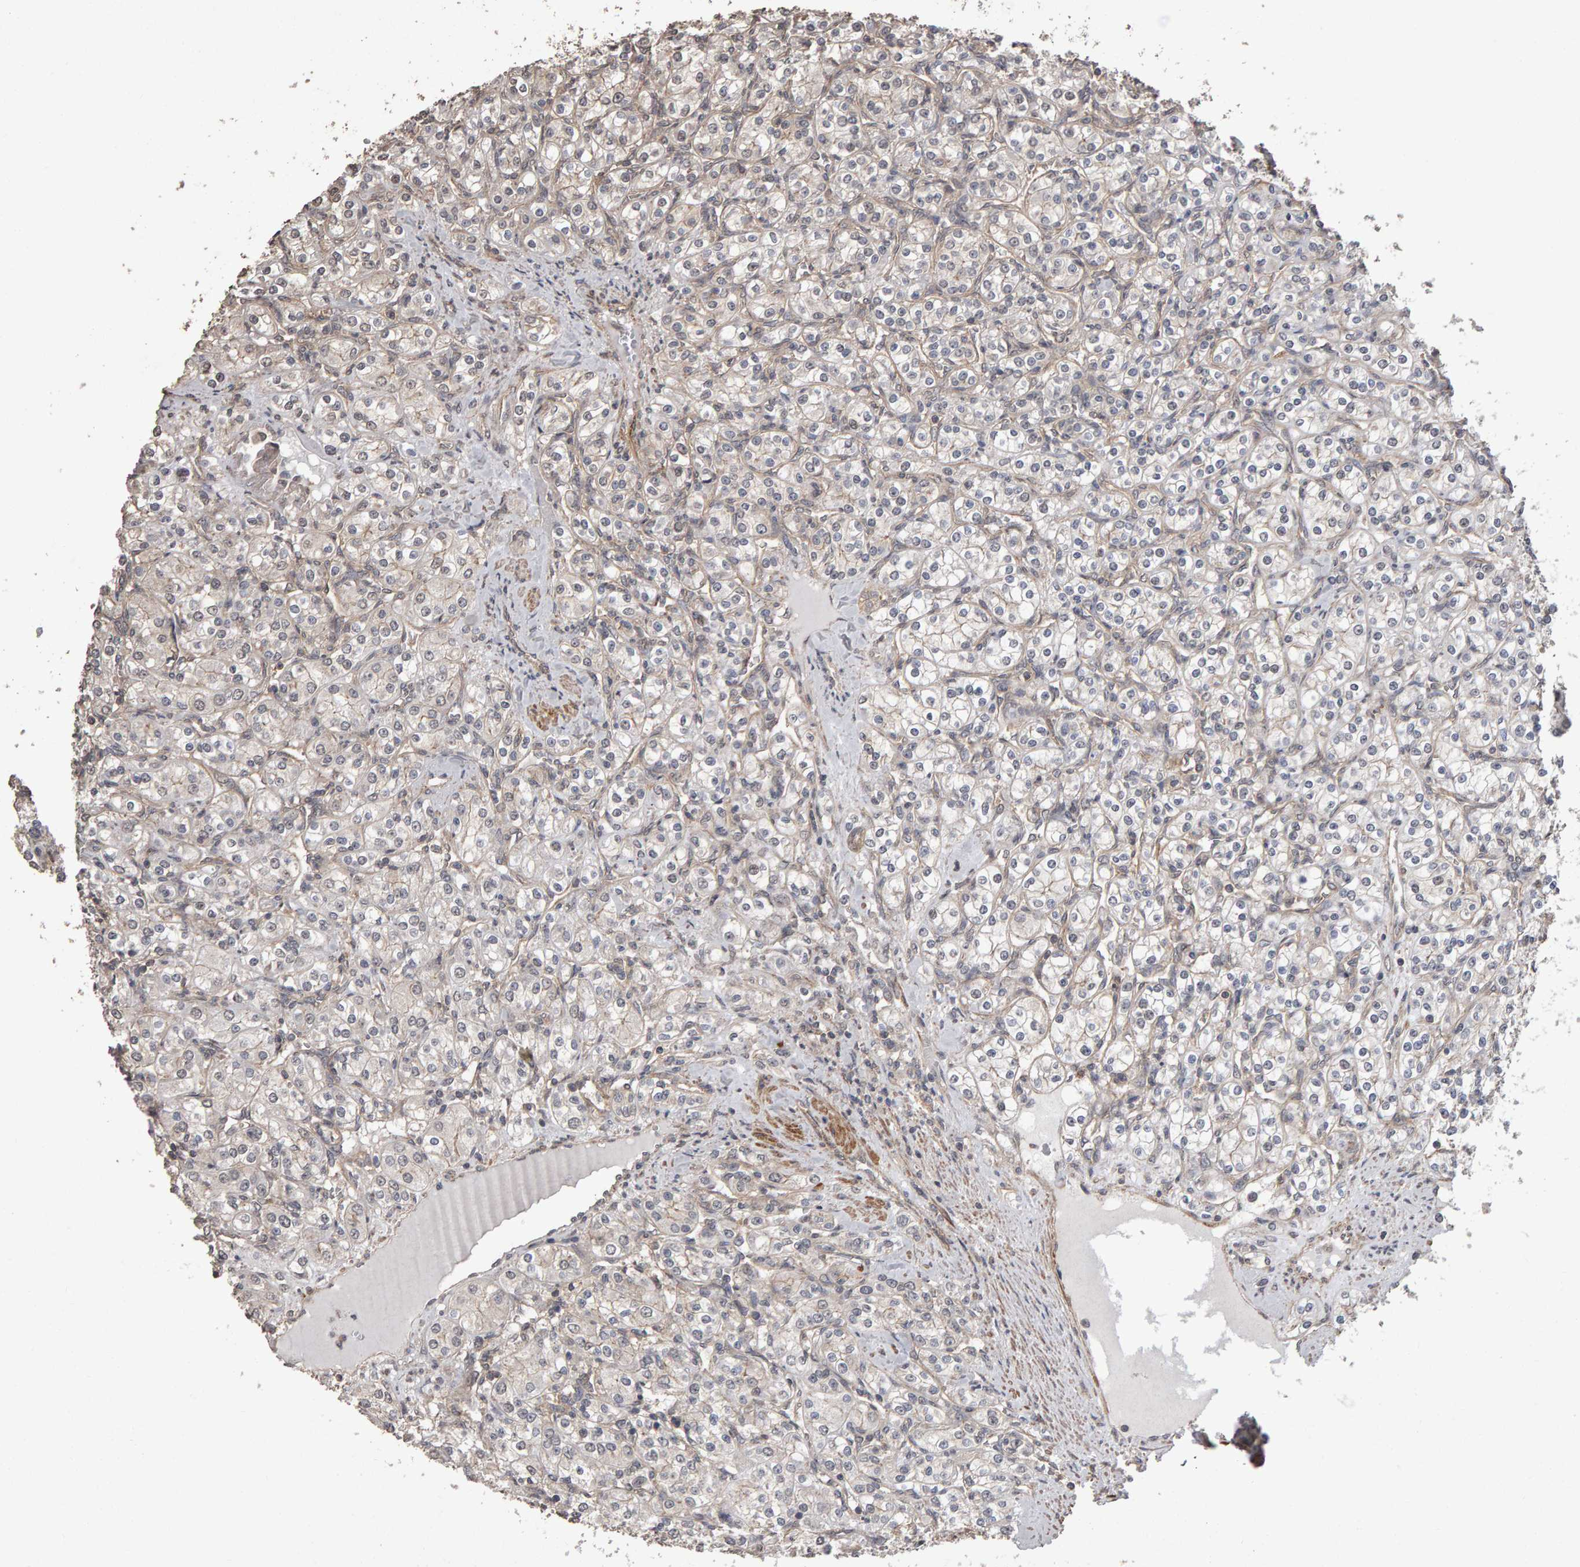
{"staining": {"intensity": "negative", "quantity": "none", "location": "none"}, "tissue": "renal cancer", "cell_type": "Tumor cells", "image_type": "cancer", "snomed": [{"axis": "morphology", "description": "Adenocarcinoma, NOS"}, {"axis": "topography", "description": "Kidney"}], "caption": "An image of renal adenocarcinoma stained for a protein demonstrates no brown staining in tumor cells.", "gene": "SCRIB", "patient": {"sex": "male", "age": 77}}